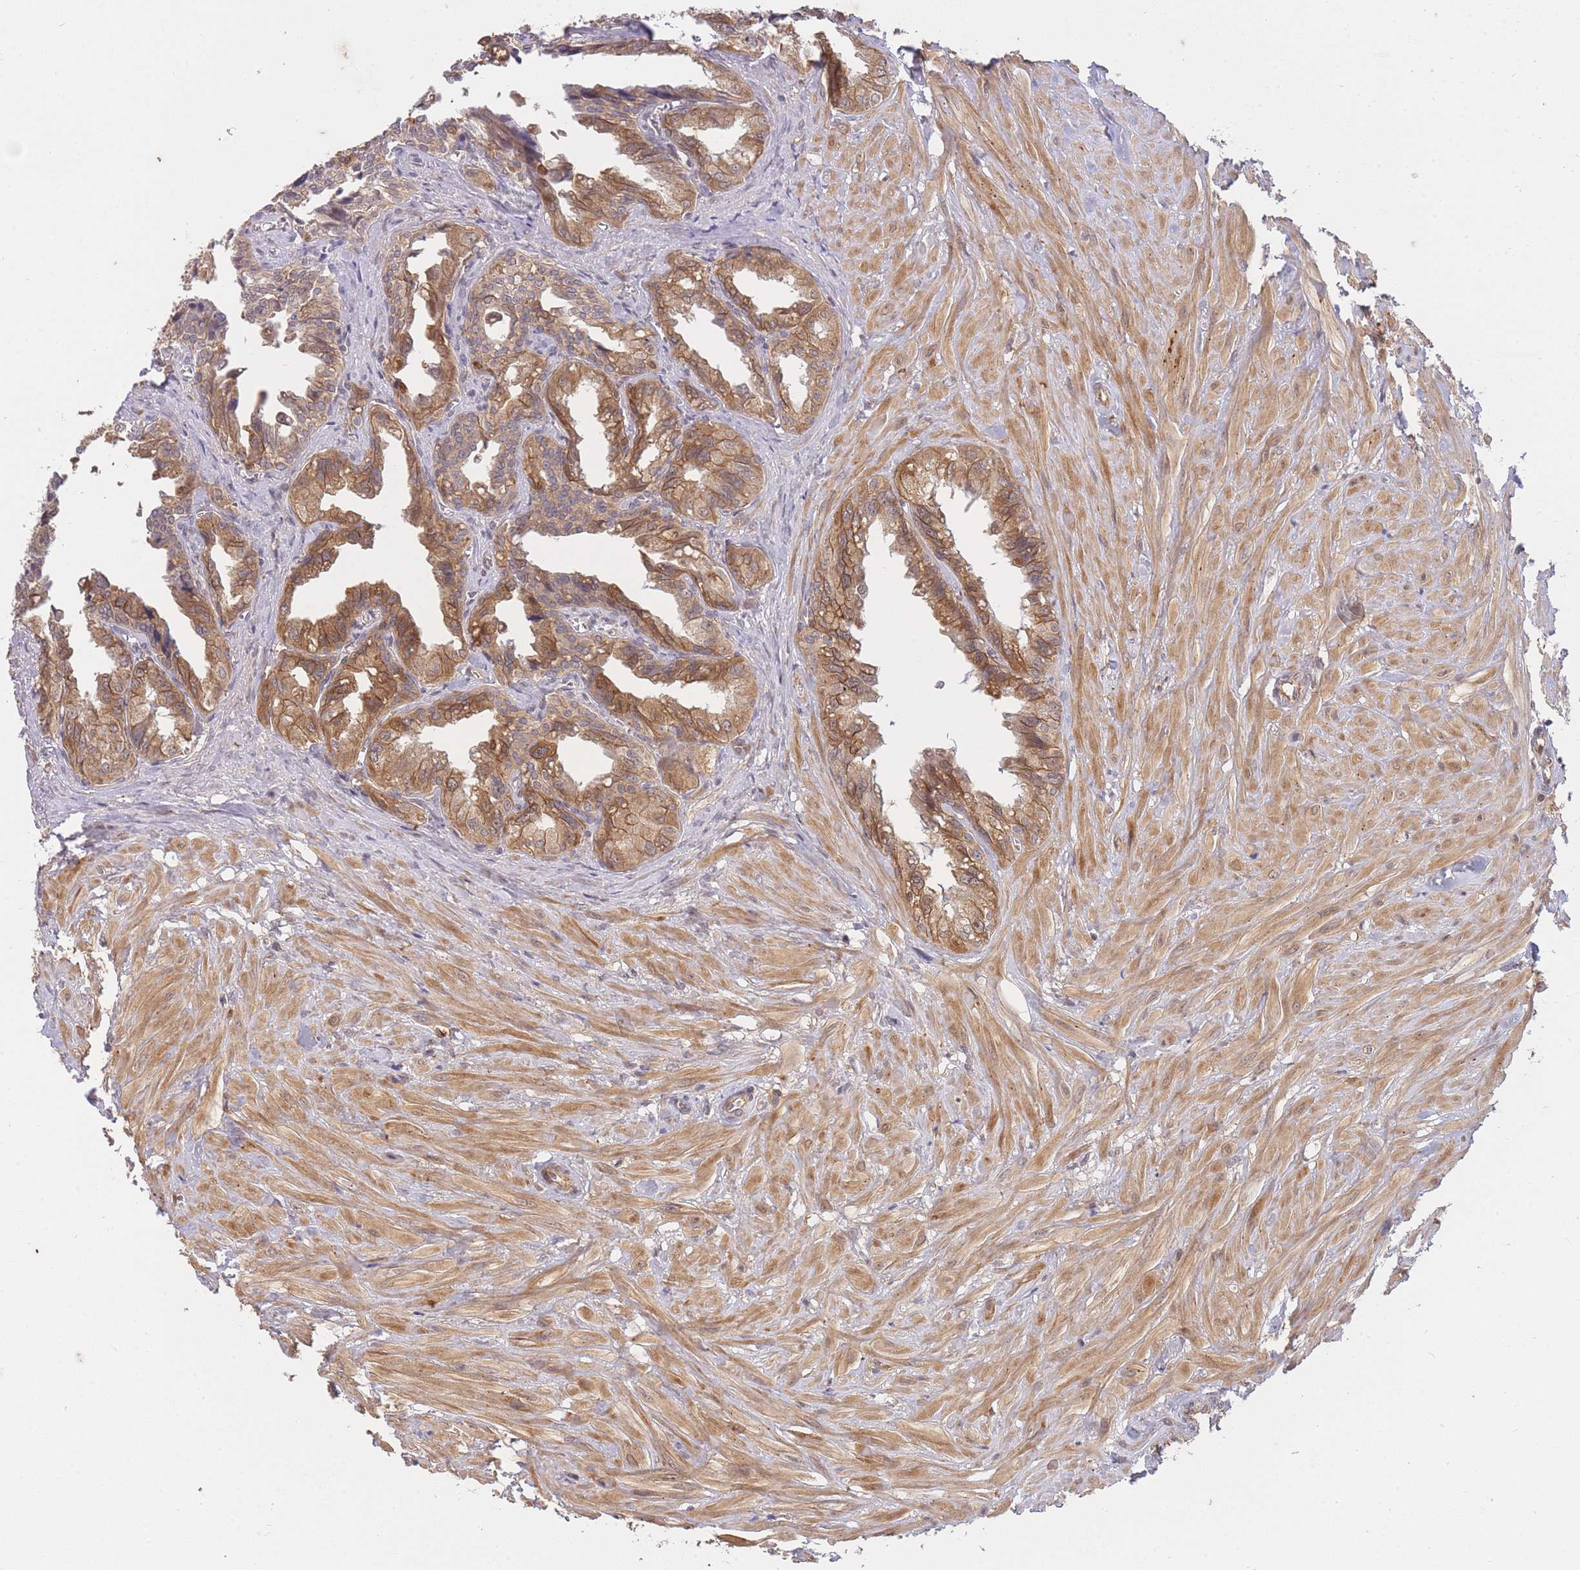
{"staining": {"intensity": "moderate", "quantity": ">75%", "location": "cytoplasmic/membranous"}, "tissue": "seminal vesicle", "cell_type": "Glandular cells", "image_type": "normal", "snomed": [{"axis": "morphology", "description": "Normal tissue, NOS"}, {"axis": "topography", "description": "Seminal veicle"}], "caption": "Immunohistochemical staining of normal seminal vesicle shows >75% levels of moderate cytoplasmic/membranous protein staining in approximately >75% of glandular cells. (DAB IHC, brown staining for protein, blue staining for nuclei).", "gene": "ST8SIA4", "patient": {"sex": "male", "age": 67}}